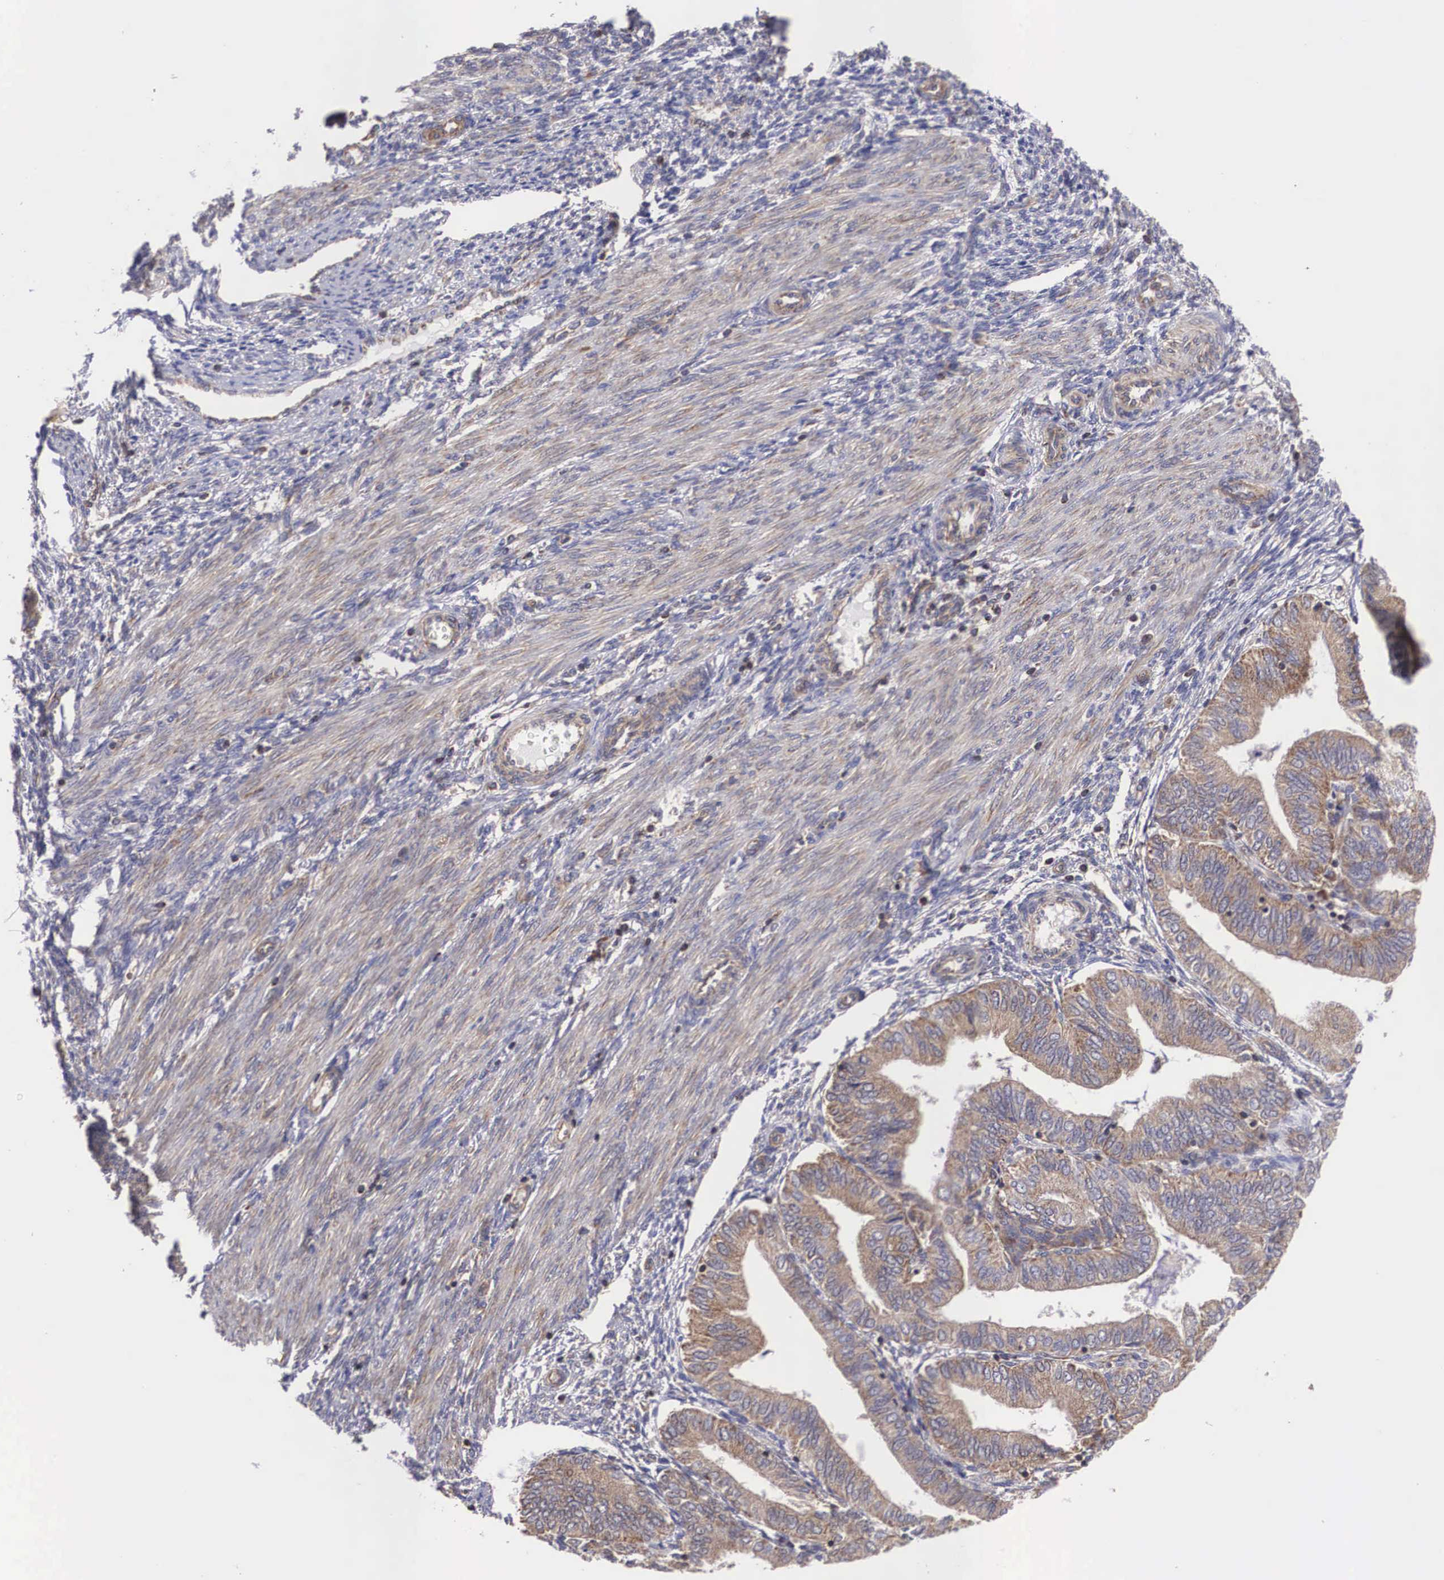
{"staining": {"intensity": "weak", "quantity": "25%-75%", "location": "cytoplasmic/membranous"}, "tissue": "endometrial cancer", "cell_type": "Tumor cells", "image_type": "cancer", "snomed": [{"axis": "morphology", "description": "Adenocarcinoma, NOS"}, {"axis": "topography", "description": "Endometrium"}], "caption": "A brown stain shows weak cytoplasmic/membranous positivity of a protein in endometrial cancer (adenocarcinoma) tumor cells.", "gene": "DHRS1", "patient": {"sex": "female", "age": 51}}